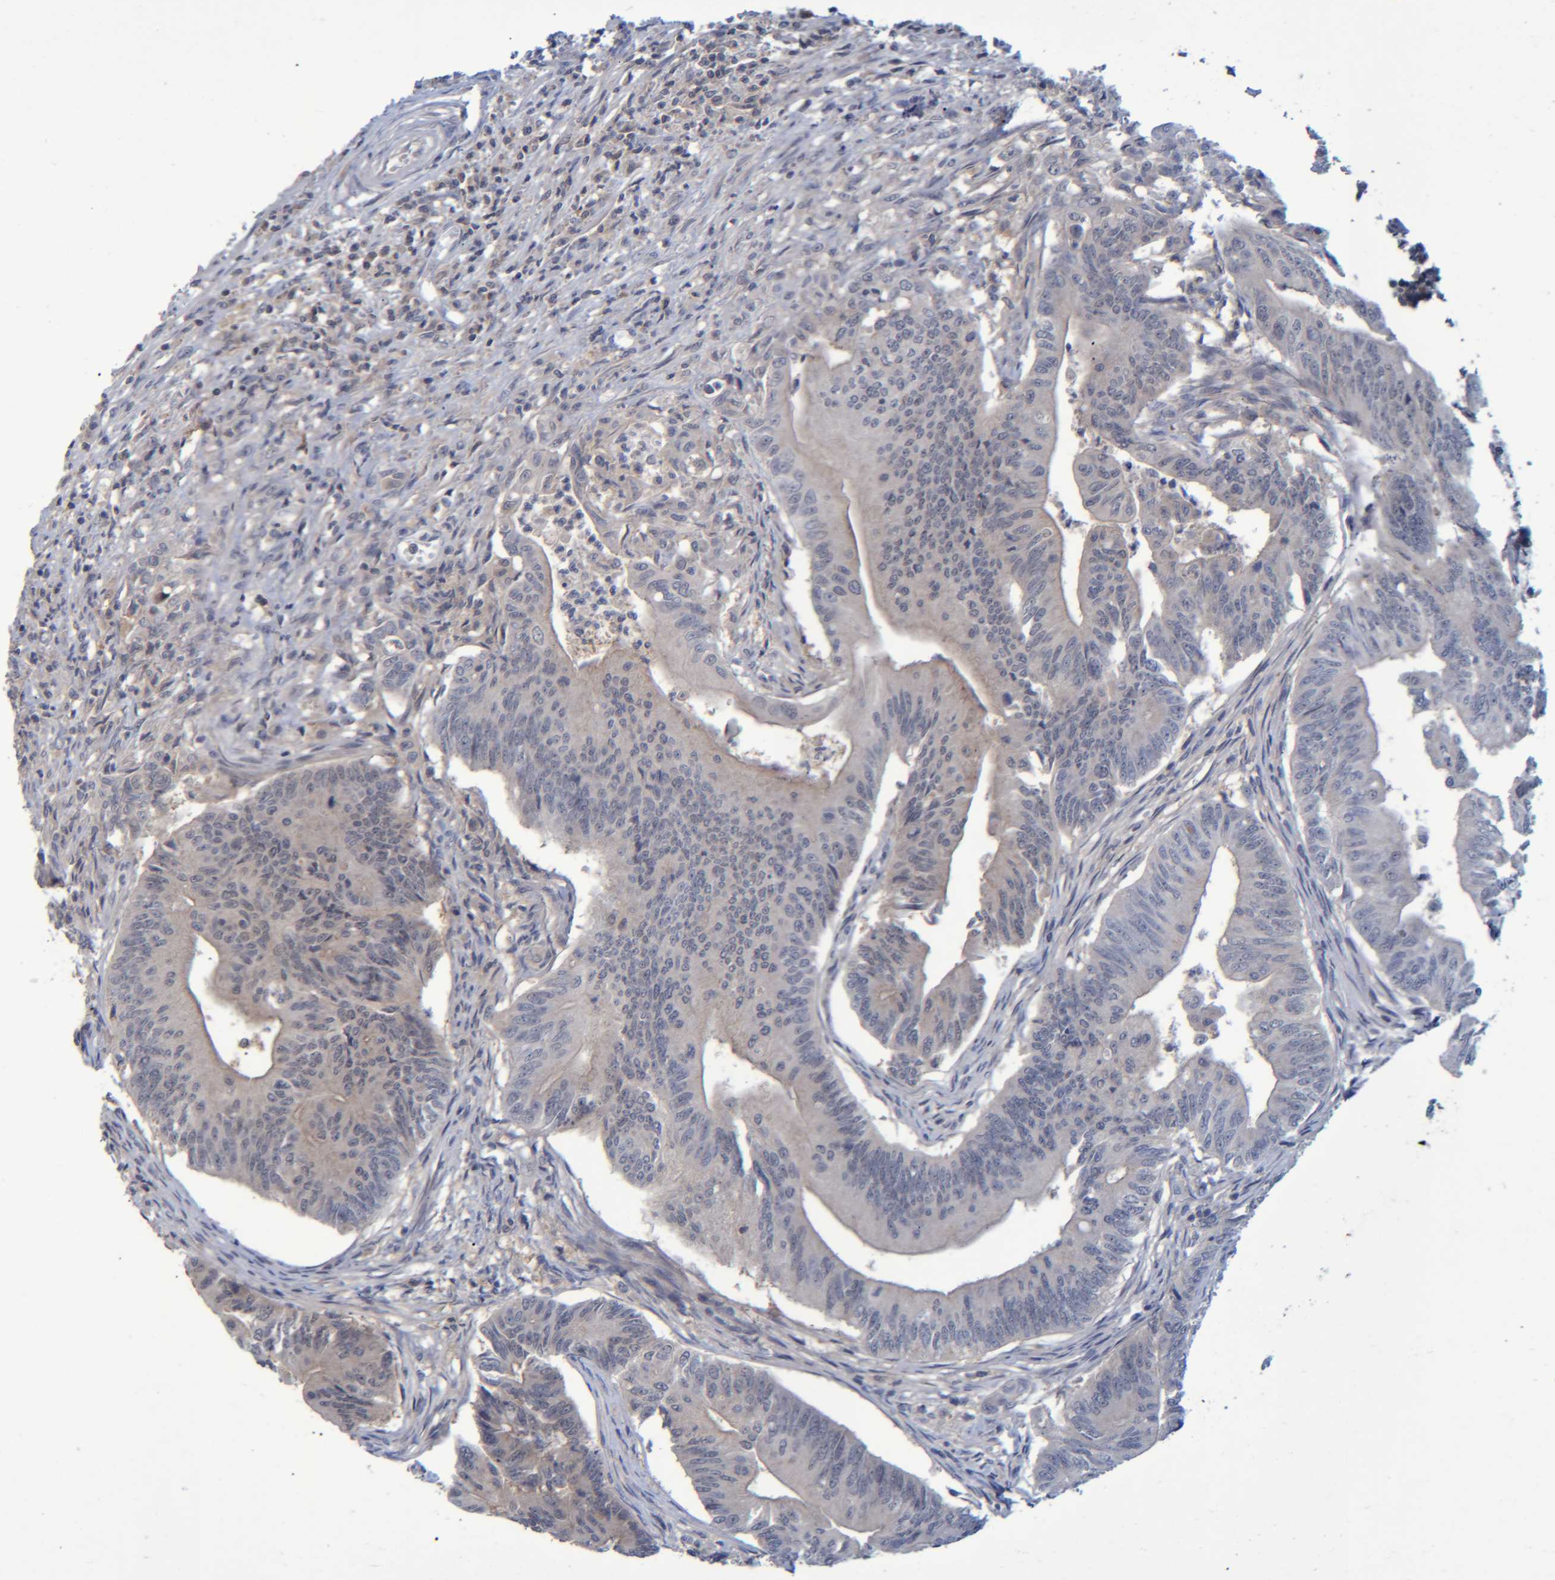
{"staining": {"intensity": "negative", "quantity": "none", "location": "none"}, "tissue": "colorectal cancer", "cell_type": "Tumor cells", "image_type": "cancer", "snomed": [{"axis": "morphology", "description": "Adenoma, NOS"}, {"axis": "morphology", "description": "Adenocarcinoma, NOS"}, {"axis": "topography", "description": "Colon"}], "caption": "High magnification brightfield microscopy of adenocarcinoma (colorectal) stained with DAB (brown) and counterstained with hematoxylin (blue): tumor cells show no significant positivity.", "gene": "PCYT2", "patient": {"sex": "male", "age": 79}}